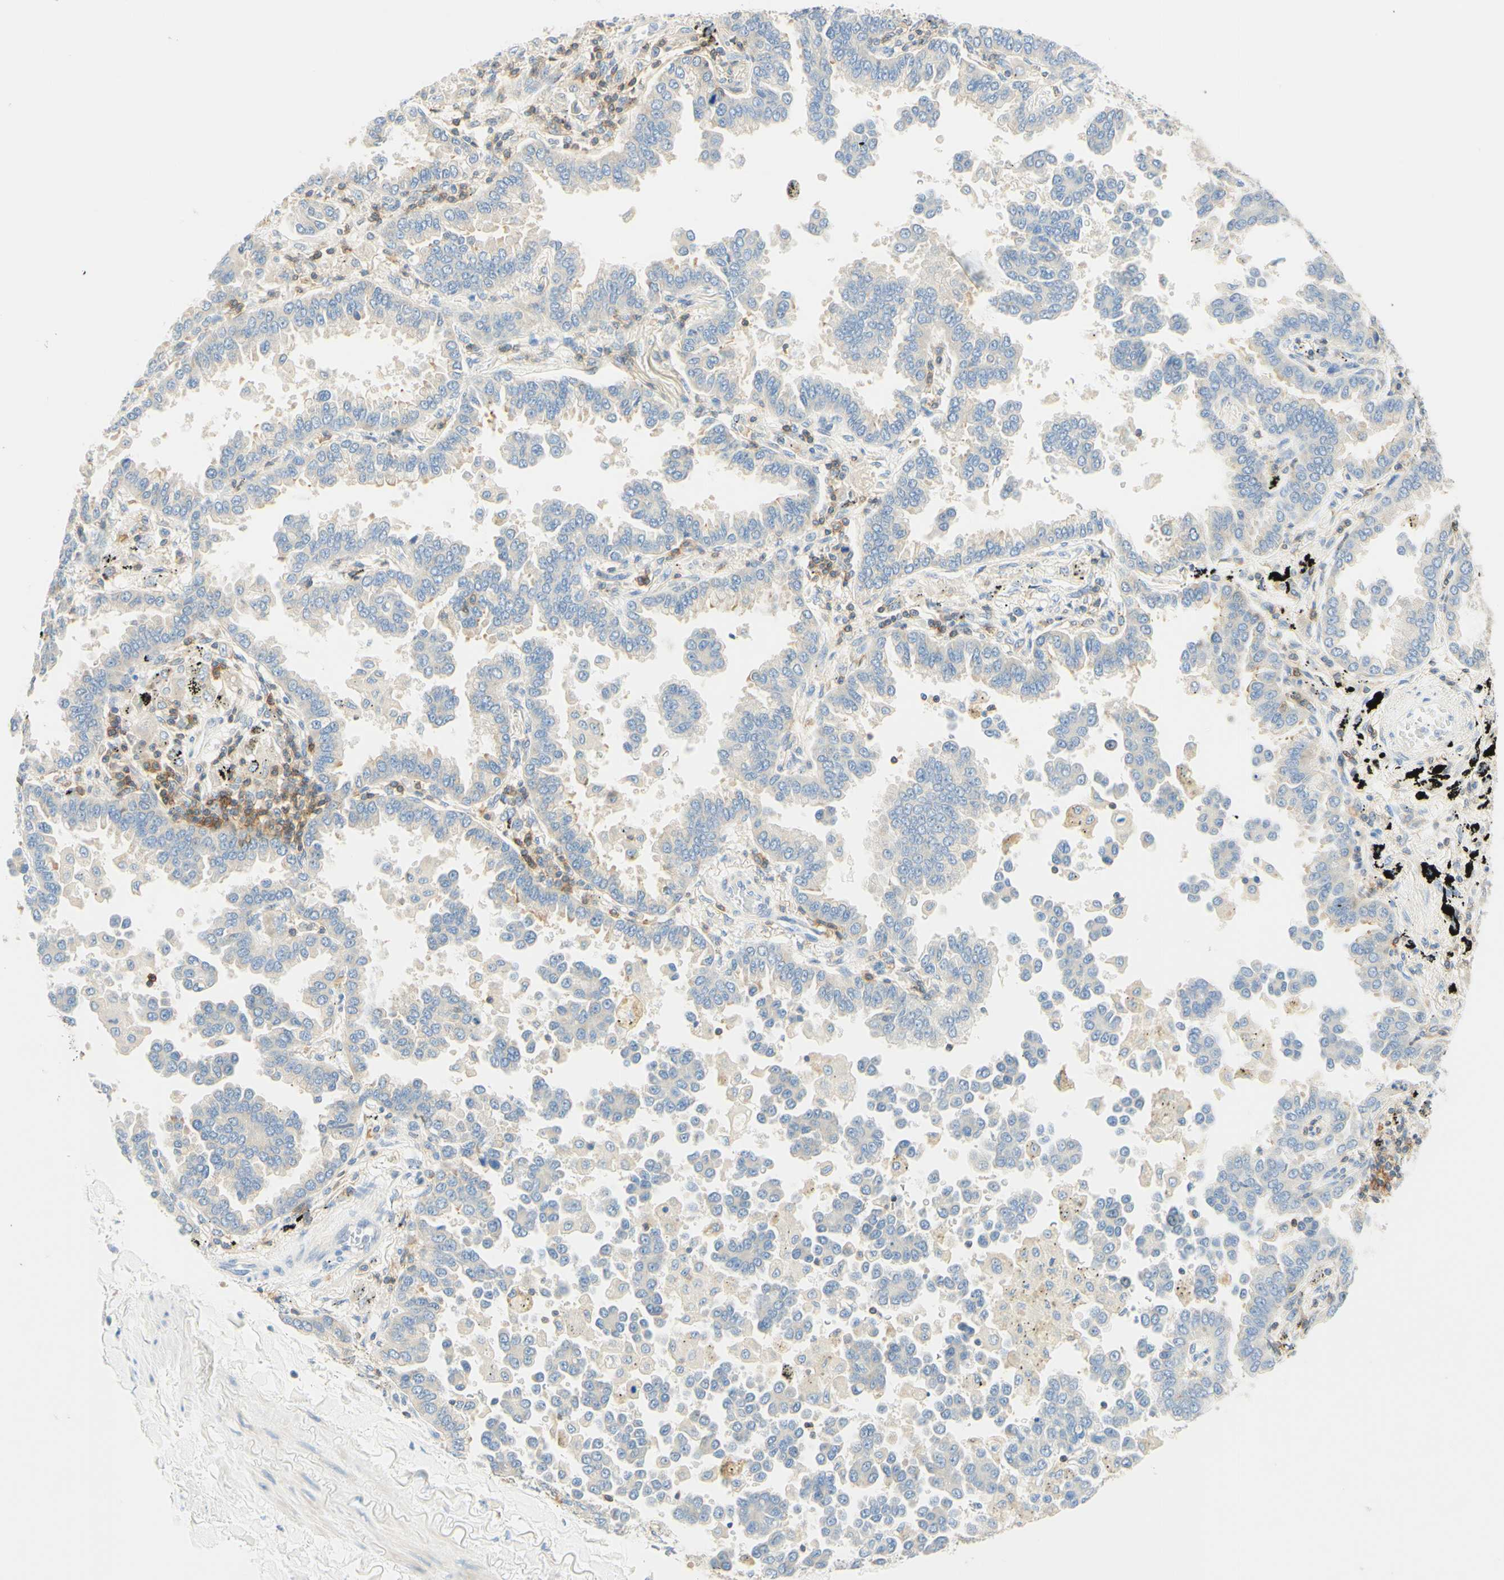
{"staining": {"intensity": "negative", "quantity": "none", "location": "none"}, "tissue": "lung cancer", "cell_type": "Tumor cells", "image_type": "cancer", "snomed": [{"axis": "morphology", "description": "Normal tissue, NOS"}, {"axis": "morphology", "description": "Adenocarcinoma, NOS"}, {"axis": "topography", "description": "Lung"}], "caption": "Immunohistochemistry (IHC) histopathology image of human lung adenocarcinoma stained for a protein (brown), which shows no staining in tumor cells.", "gene": "LAT", "patient": {"sex": "male", "age": 59}}